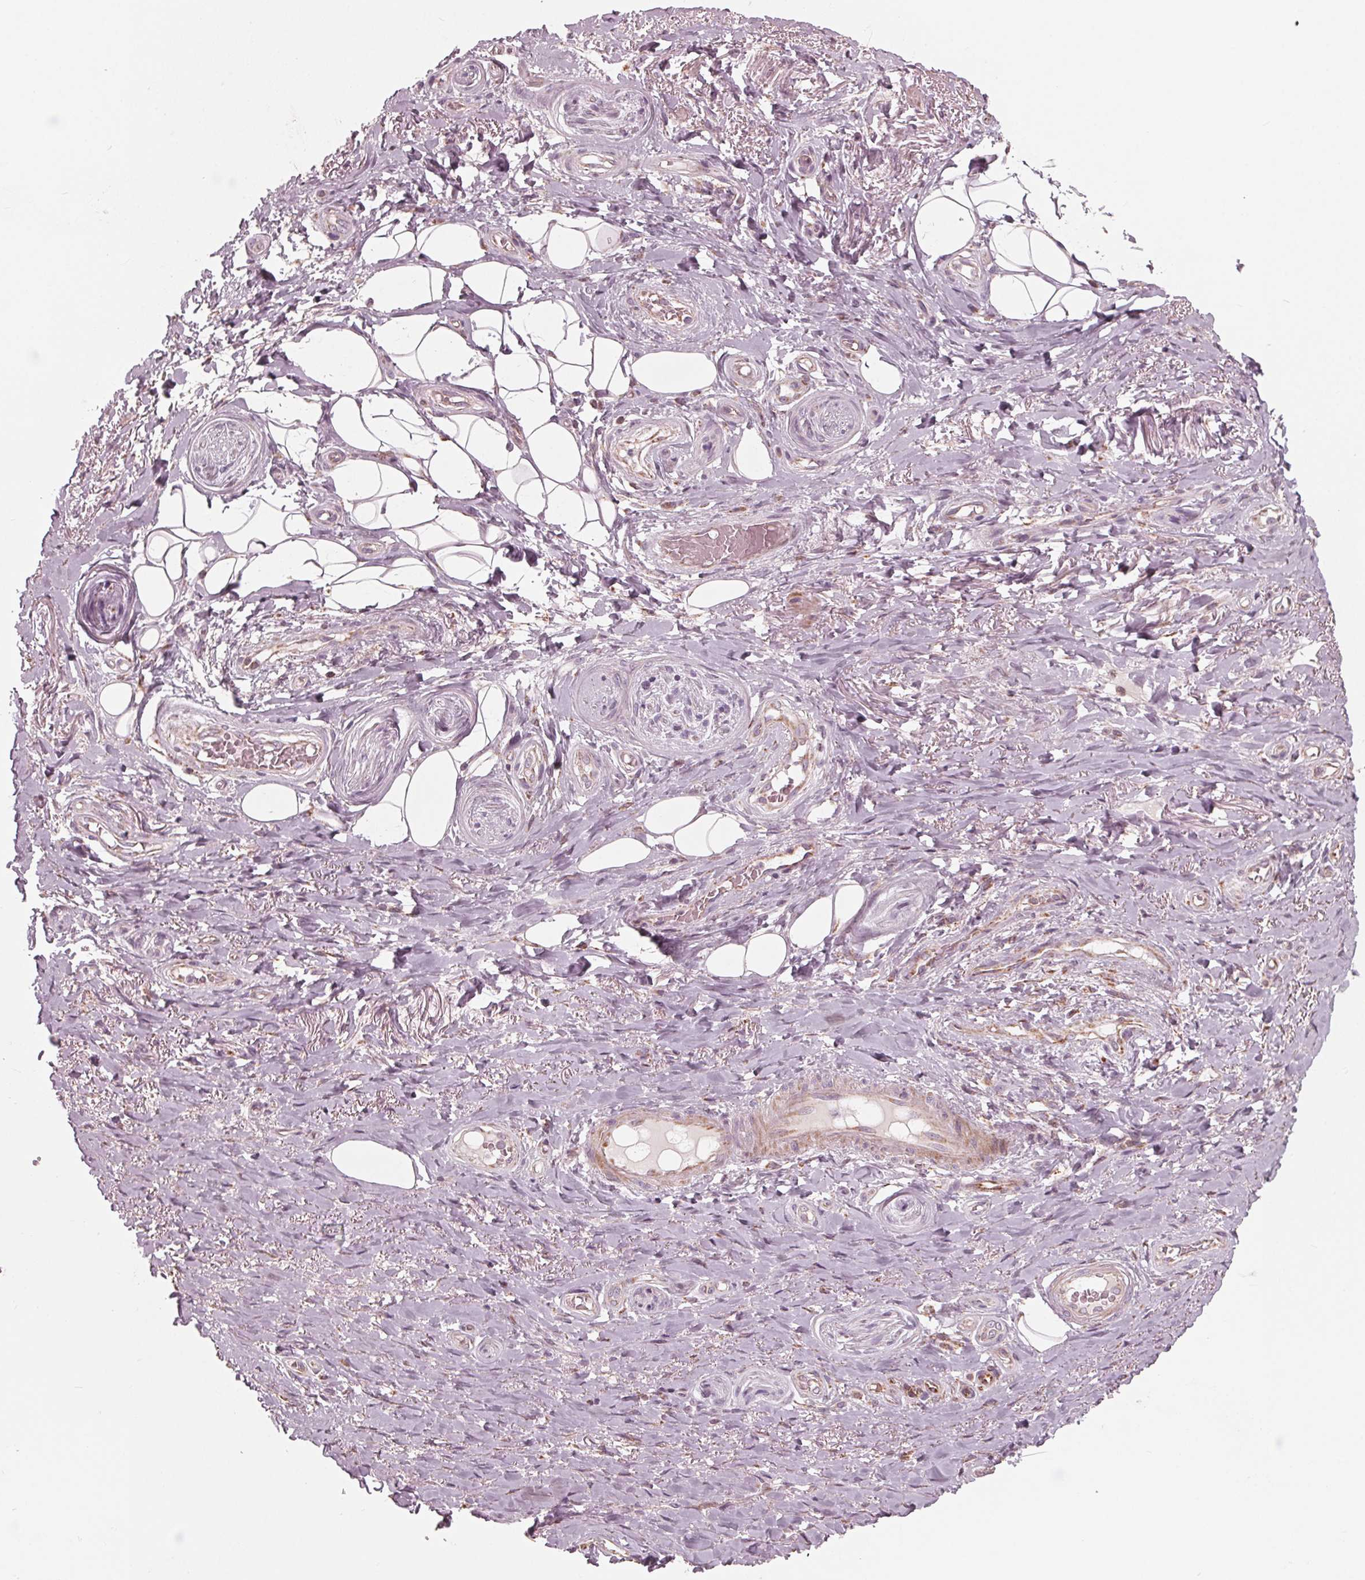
{"staining": {"intensity": "negative", "quantity": "none", "location": "none"}, "tissue": "adipose tissue", "cell_type": "Adipocytes", "image_type": "normal", "snomed": [{"axis": "morphology", "description": "Normal tissue, NOS"}, {"axis": "topography", "description": "Anal"}, {"axis": "topography", "description": "Peripheral nerve tissue"}], "caption": "IHC of benign adipose tissue exhibits no positivity in adipocytes.", "gene": "DCAF4L2", "patient": {"sex": "male", "age": 53}}